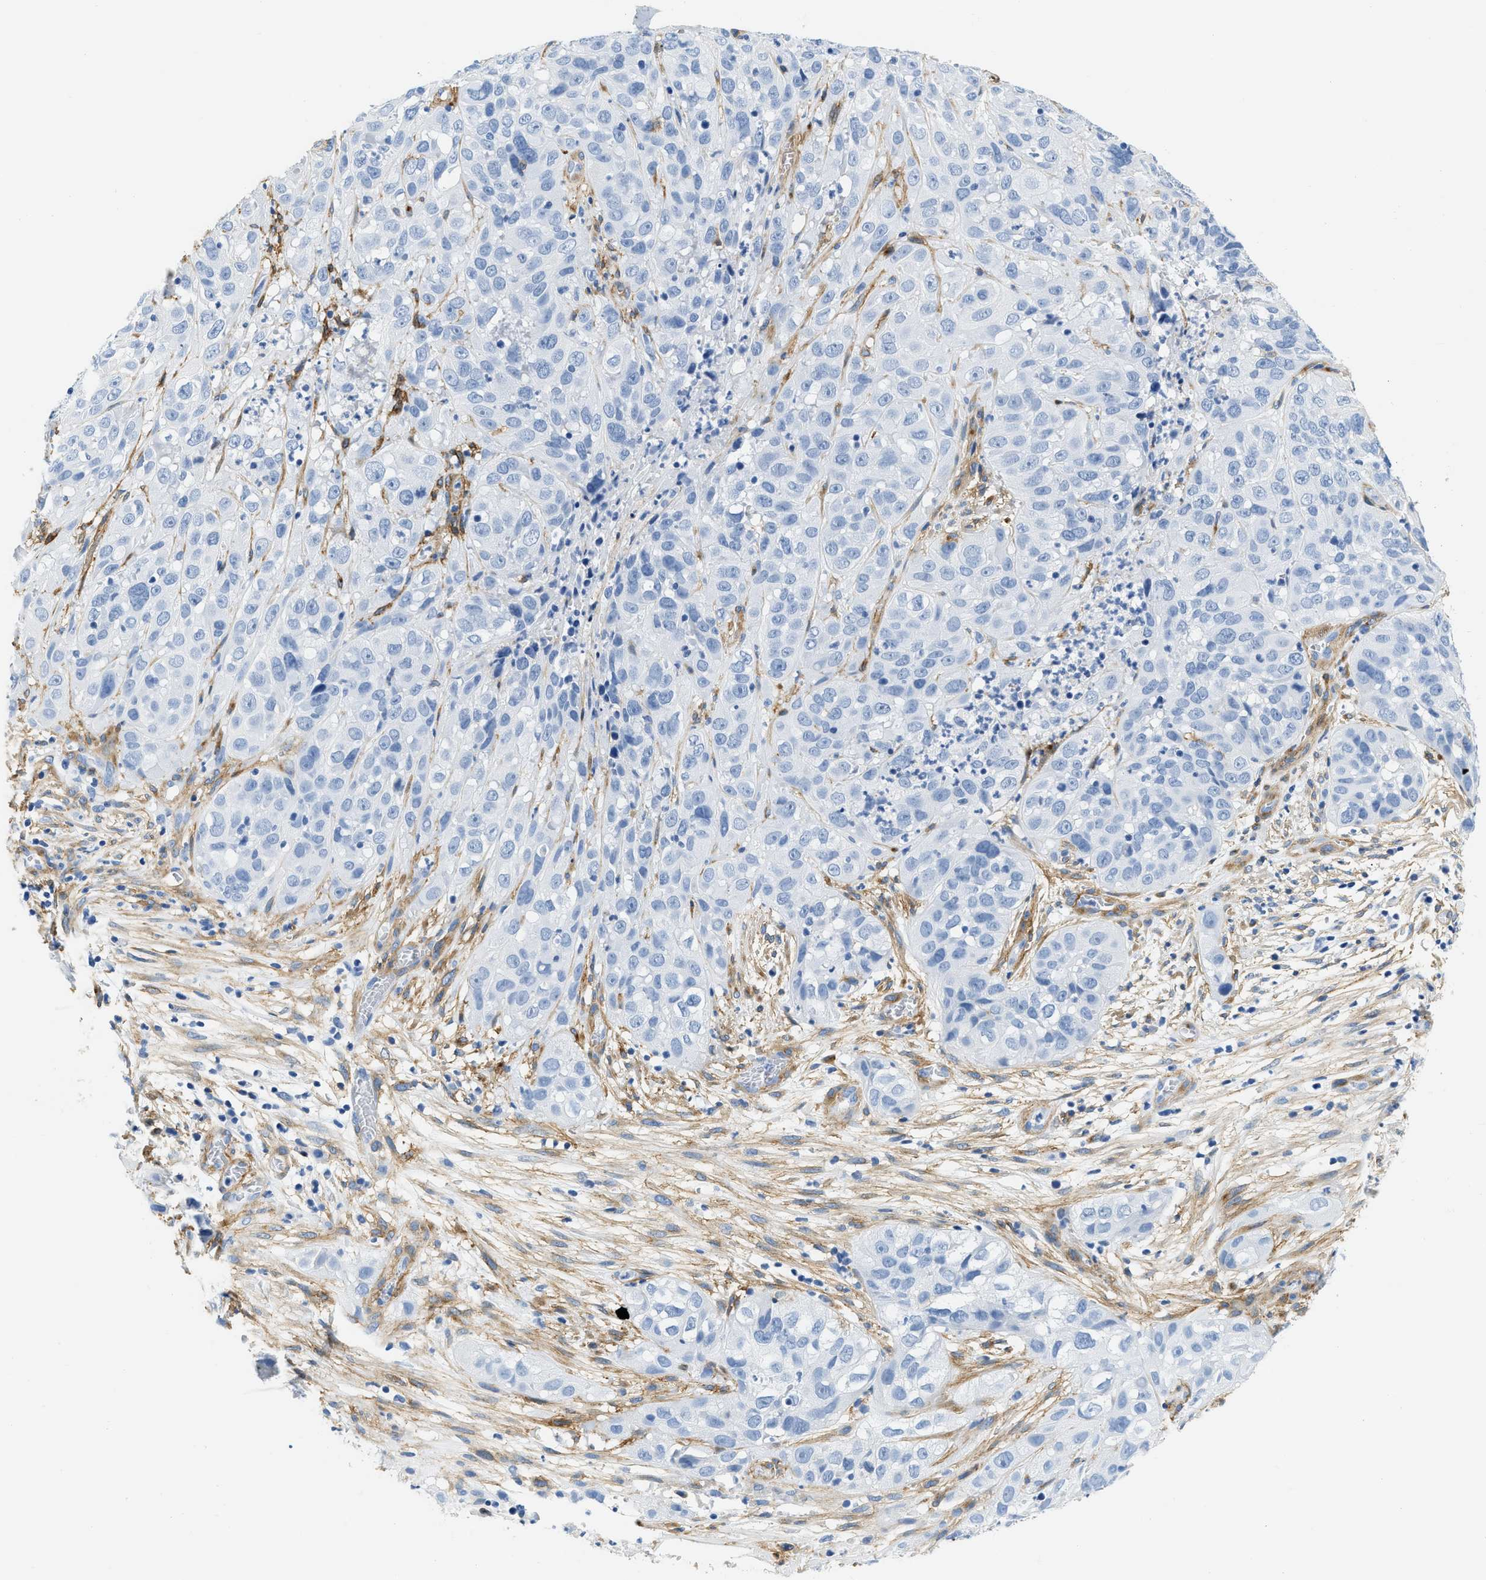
{"staining": {"intensity": "negative", "quantity": "none", "location": "none"}, "tissue": "cervical cancer", "cell_type": "Tumor cells", "image_type": "cancer", "snomed": [{"axis": "morphology", "description": "Squamous cell carcinoma, NOS"}, {"axis": "topography", "description": "Cervix"}], "caption": "A photomicrograph of human squamous cell carcinoma (cervical) is negative for staining in tumor cells. (Brightfield microscopy of DAB IHC at high magnification).", "gene": "PDGFRB", "patient": {"sex": "female", "age": 32}}